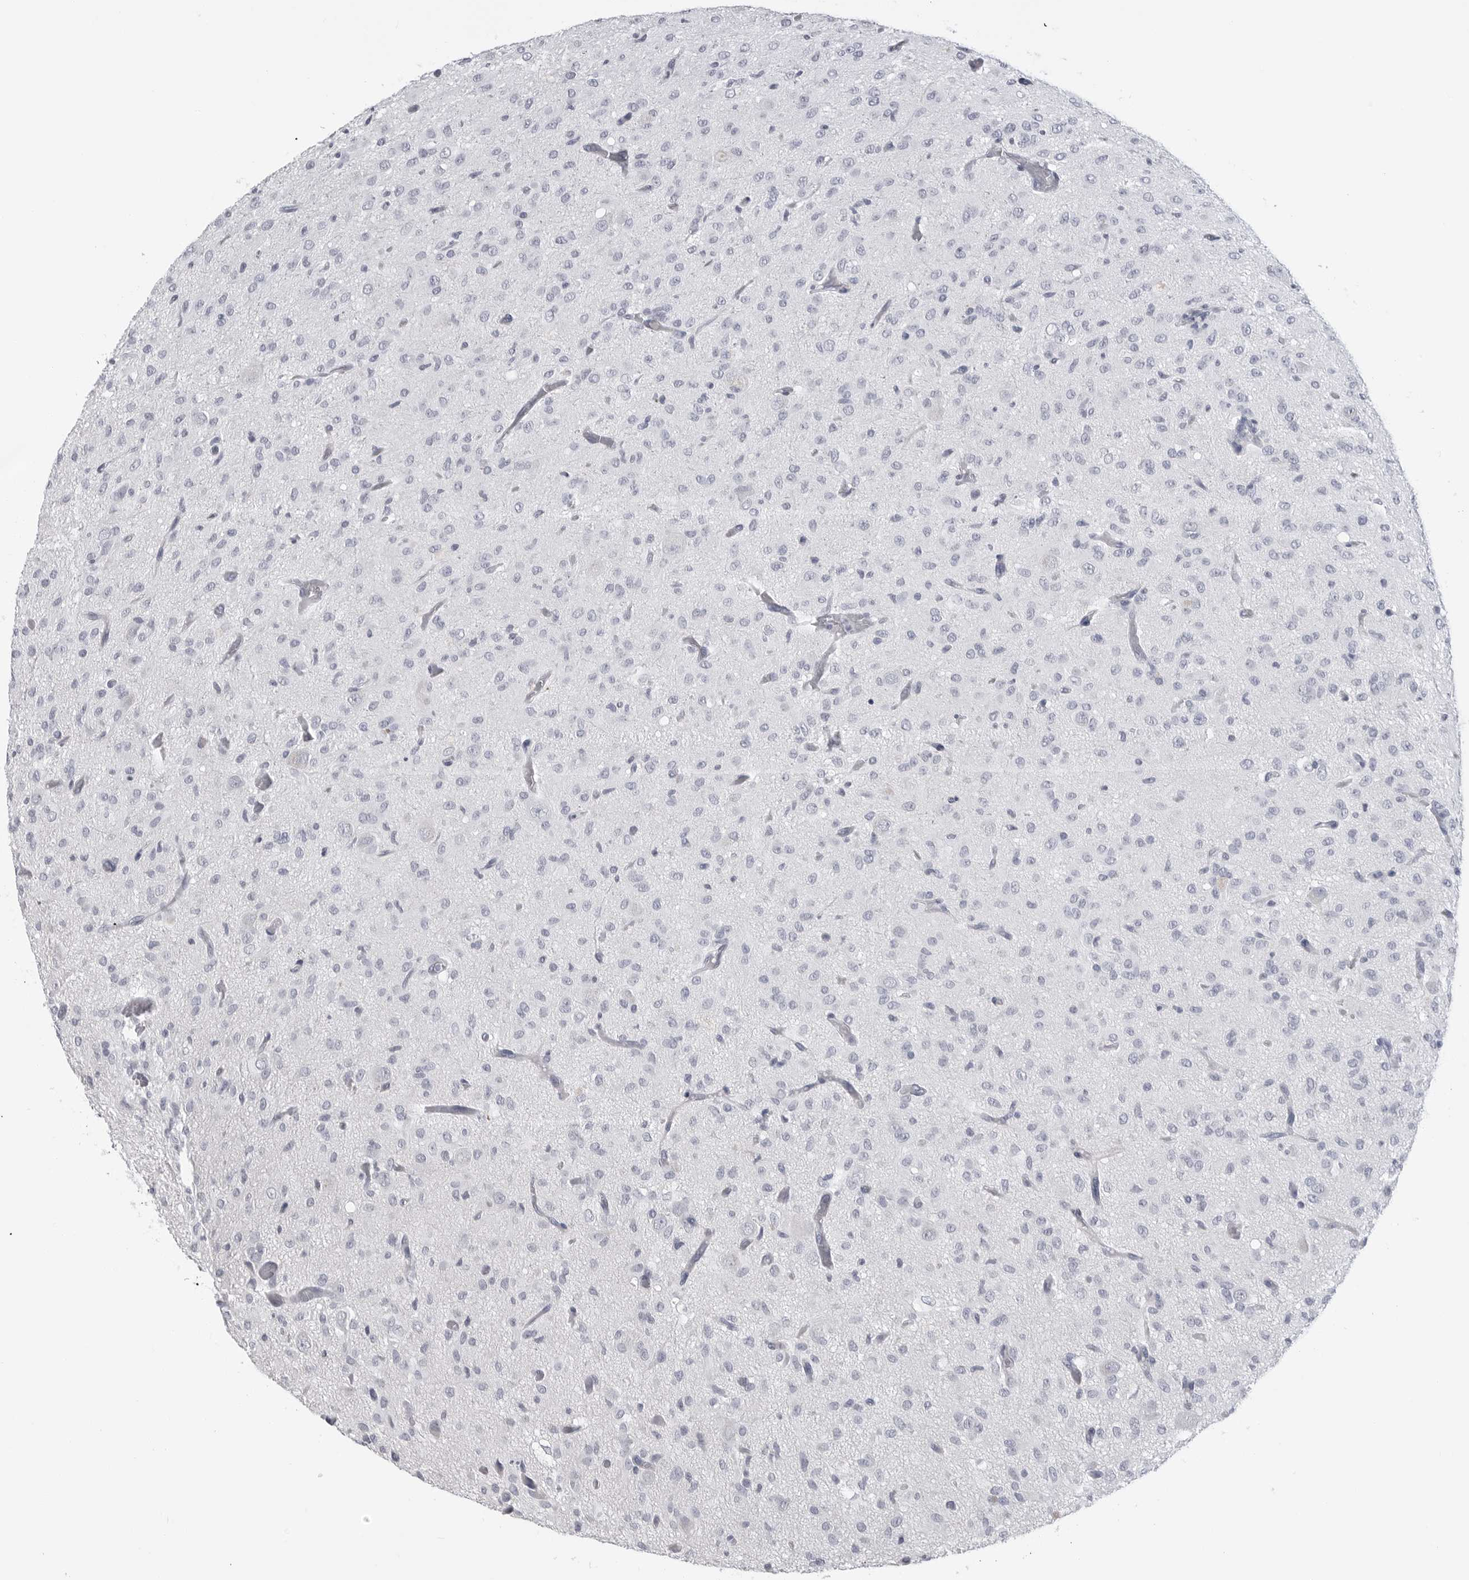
{"staining": {"intensity": "negative", "quantity": "none", "location": "none"}, "tissue": "glioma", "cell_type": "Tumor cells", "image_type": "cancer", "snomed": [{"axis": "morphology", "description": "Glioma, malignant, High grade"}, {"axis": "topography", "description": "Brain"}], "caption": "Image shows no significant protein positivity in tumor cells of high-grade glioma (malignant). (Brightfield microscopy of DAB (3,3'-diaminobenzidine) immunohistochemistry at high magnification).", "gene": "PGA3", "patient": {"sex": "female", "age": 59}}